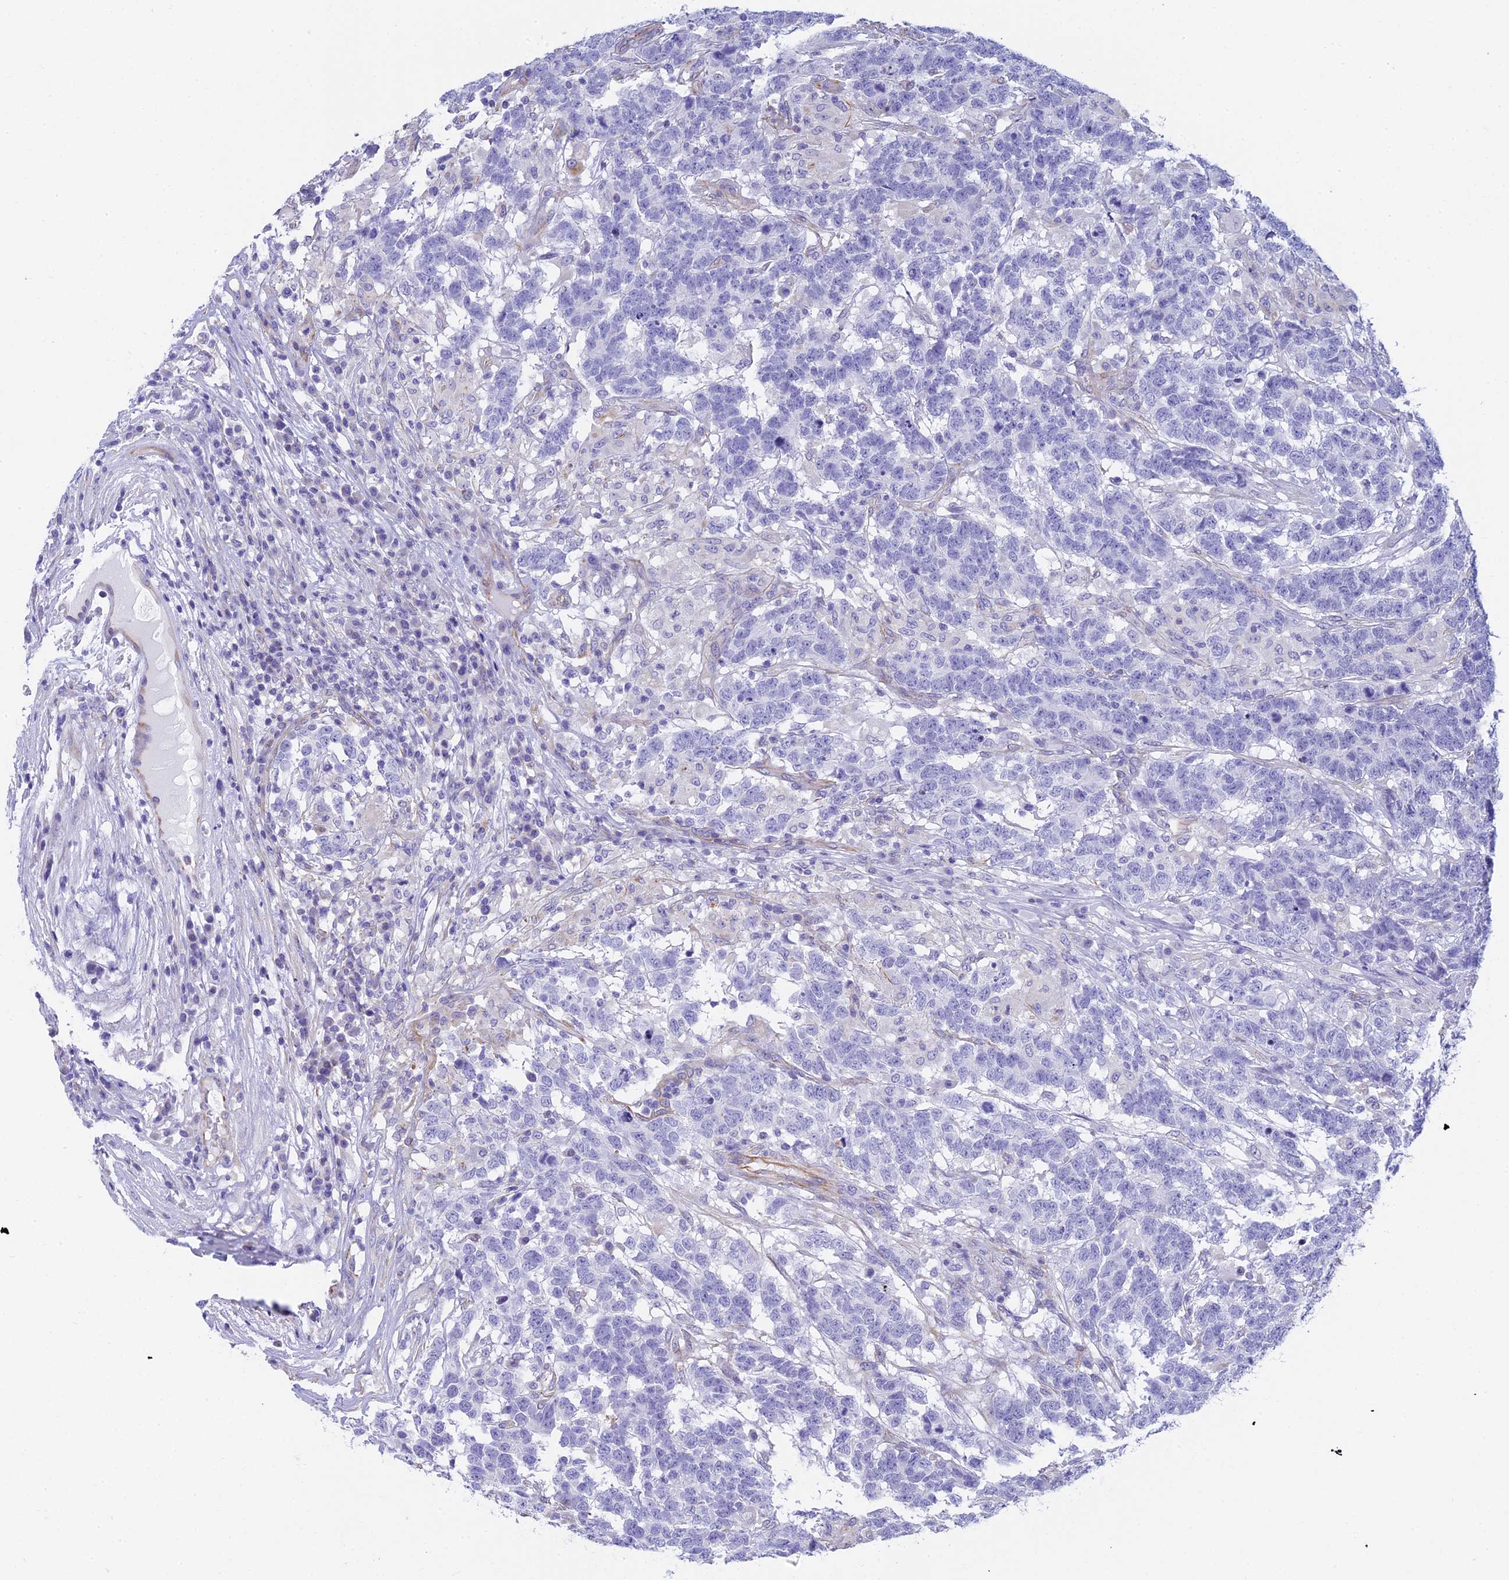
{"staining": {"intensity": "negative", "quantity": "none", "location": "none"}, "tissue": "testis cancer", "cell_type": "Tumor cells", "image_type": "cancer", "snomed": [{"axis": "morphology", "description": "Carcinoma, Embryonal, NOS"}, {"axis": "topography", "description": "Testis"}], "caption": "Tumor cells show no significant staining in testis cancer (embryonal carcinoma).", "gene": "TACSTD2", "patient": {"sex": "male", "age": 26}}